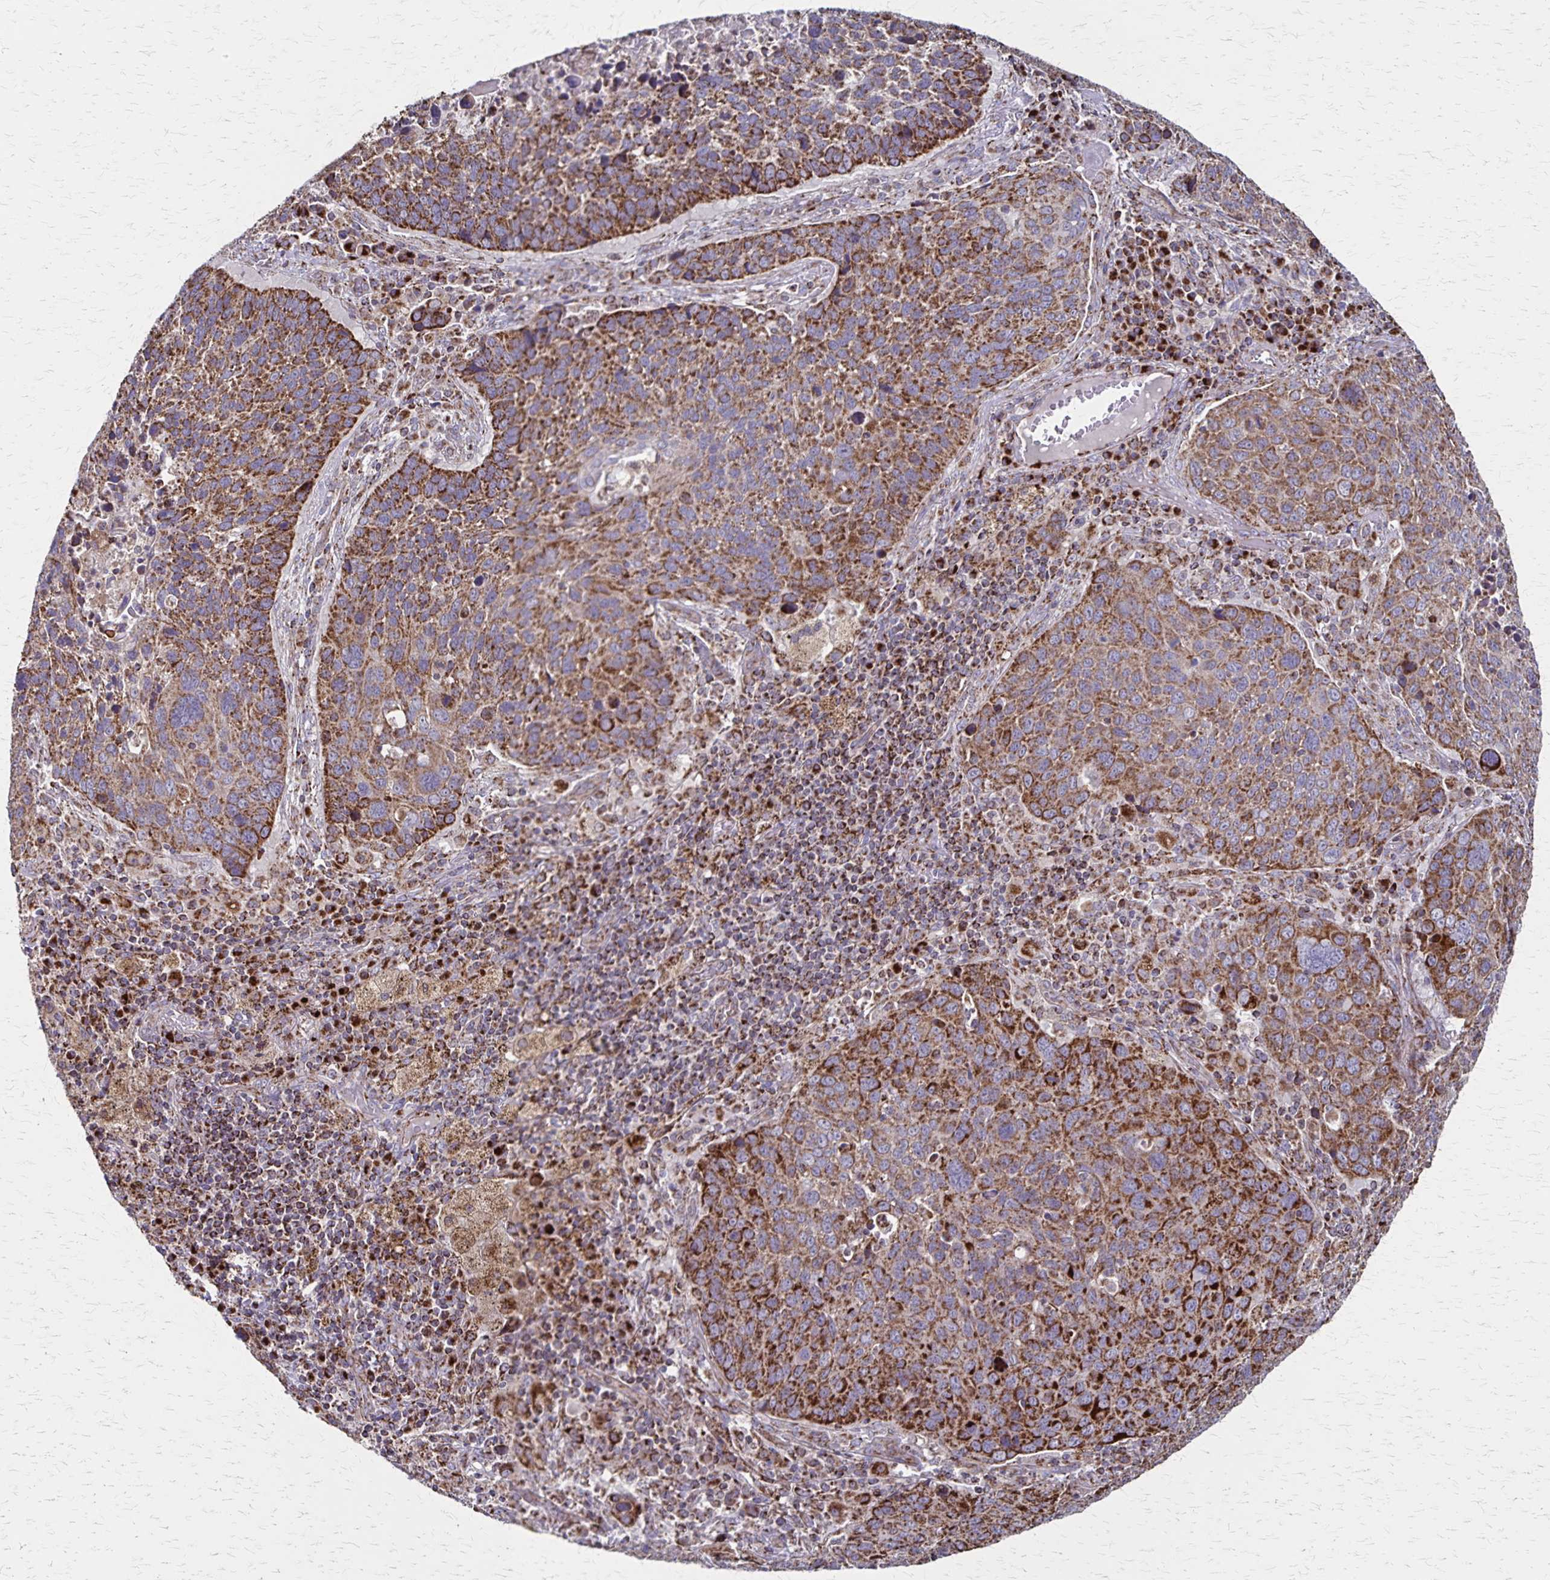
{"staining": {"intensity": "strong", "quantity": ">75%", "location": "cytoplasmic/membranous"}, "tissue": "lung cancer", "cell_type": "Tumor cells", "image_type": "cancer", "snomed": [{"axis": "morphology", "description": "Squamous cell carcinoma, NOS"}, {"axis": "topography", "description": "Lung"}], "caption": "Brown immunohistochemical staining in lung cancer displays strong cytoplasmic/membranous expression in approximately >75% of tumor cells. Nuclei are stained in blue.", "gene": "NFS1", "patient": {"sex": "male", "age": 68}}